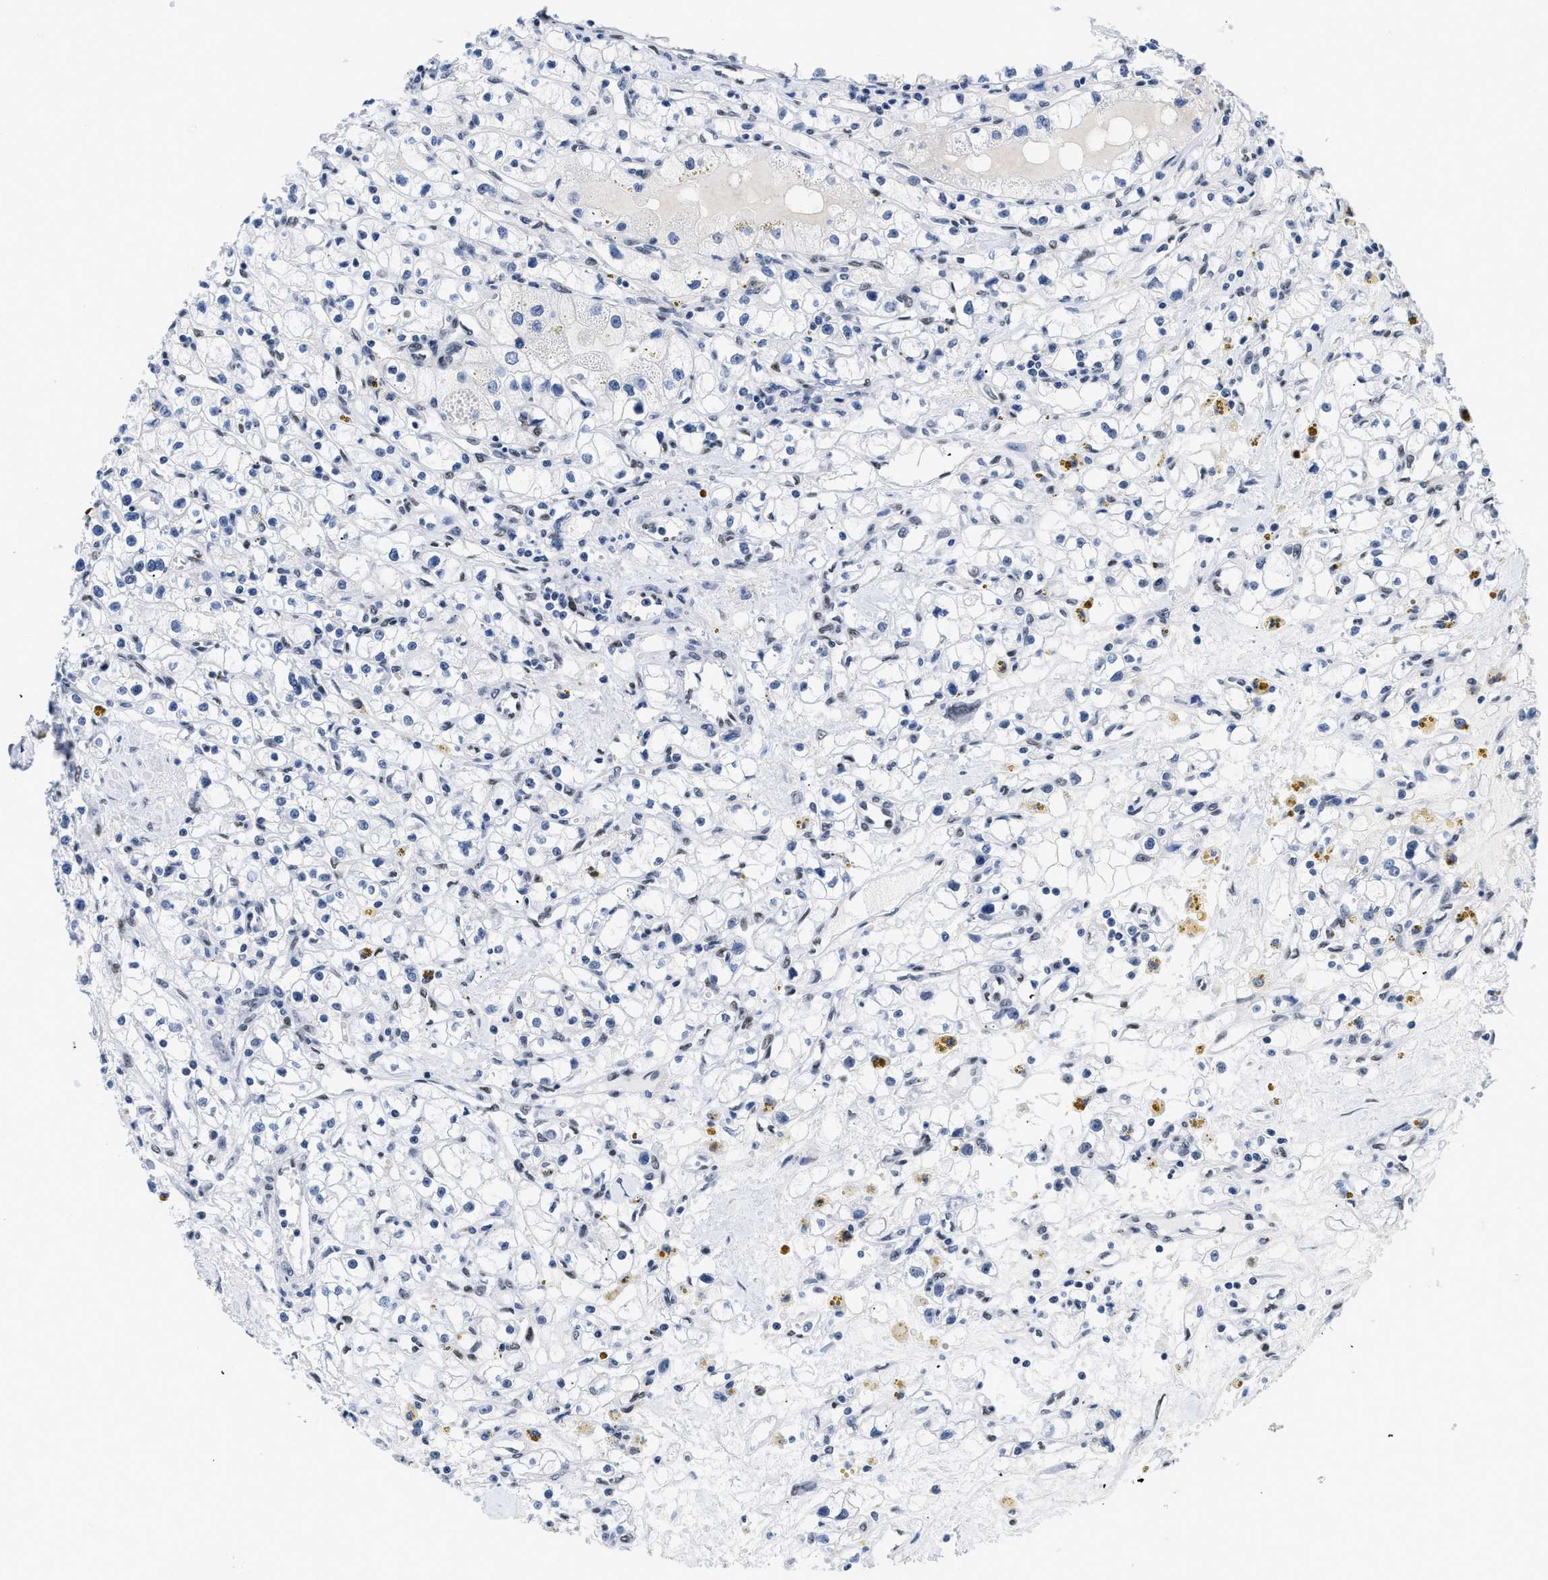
{"staining": {"intensity": "negative", "quantity": "none", "location": "none"}, "tissue": "renal cancer", "cell_type": "Tumor cells", "image_type": "cancer", "snomed": [{"axis": "morphology", "description": "Adenocarcinoma, NOS"}, {"axis": "topography", "description": "Kidney"}], "caption": "High power microscopy micrograph of an immunohistochemistry (IHC) photomicrograph of renal adenocarcinoma, revealing no significant expression in tumor cells.", "gene": "CTBP1", "patient": {"sex": "male", "age": 56}}